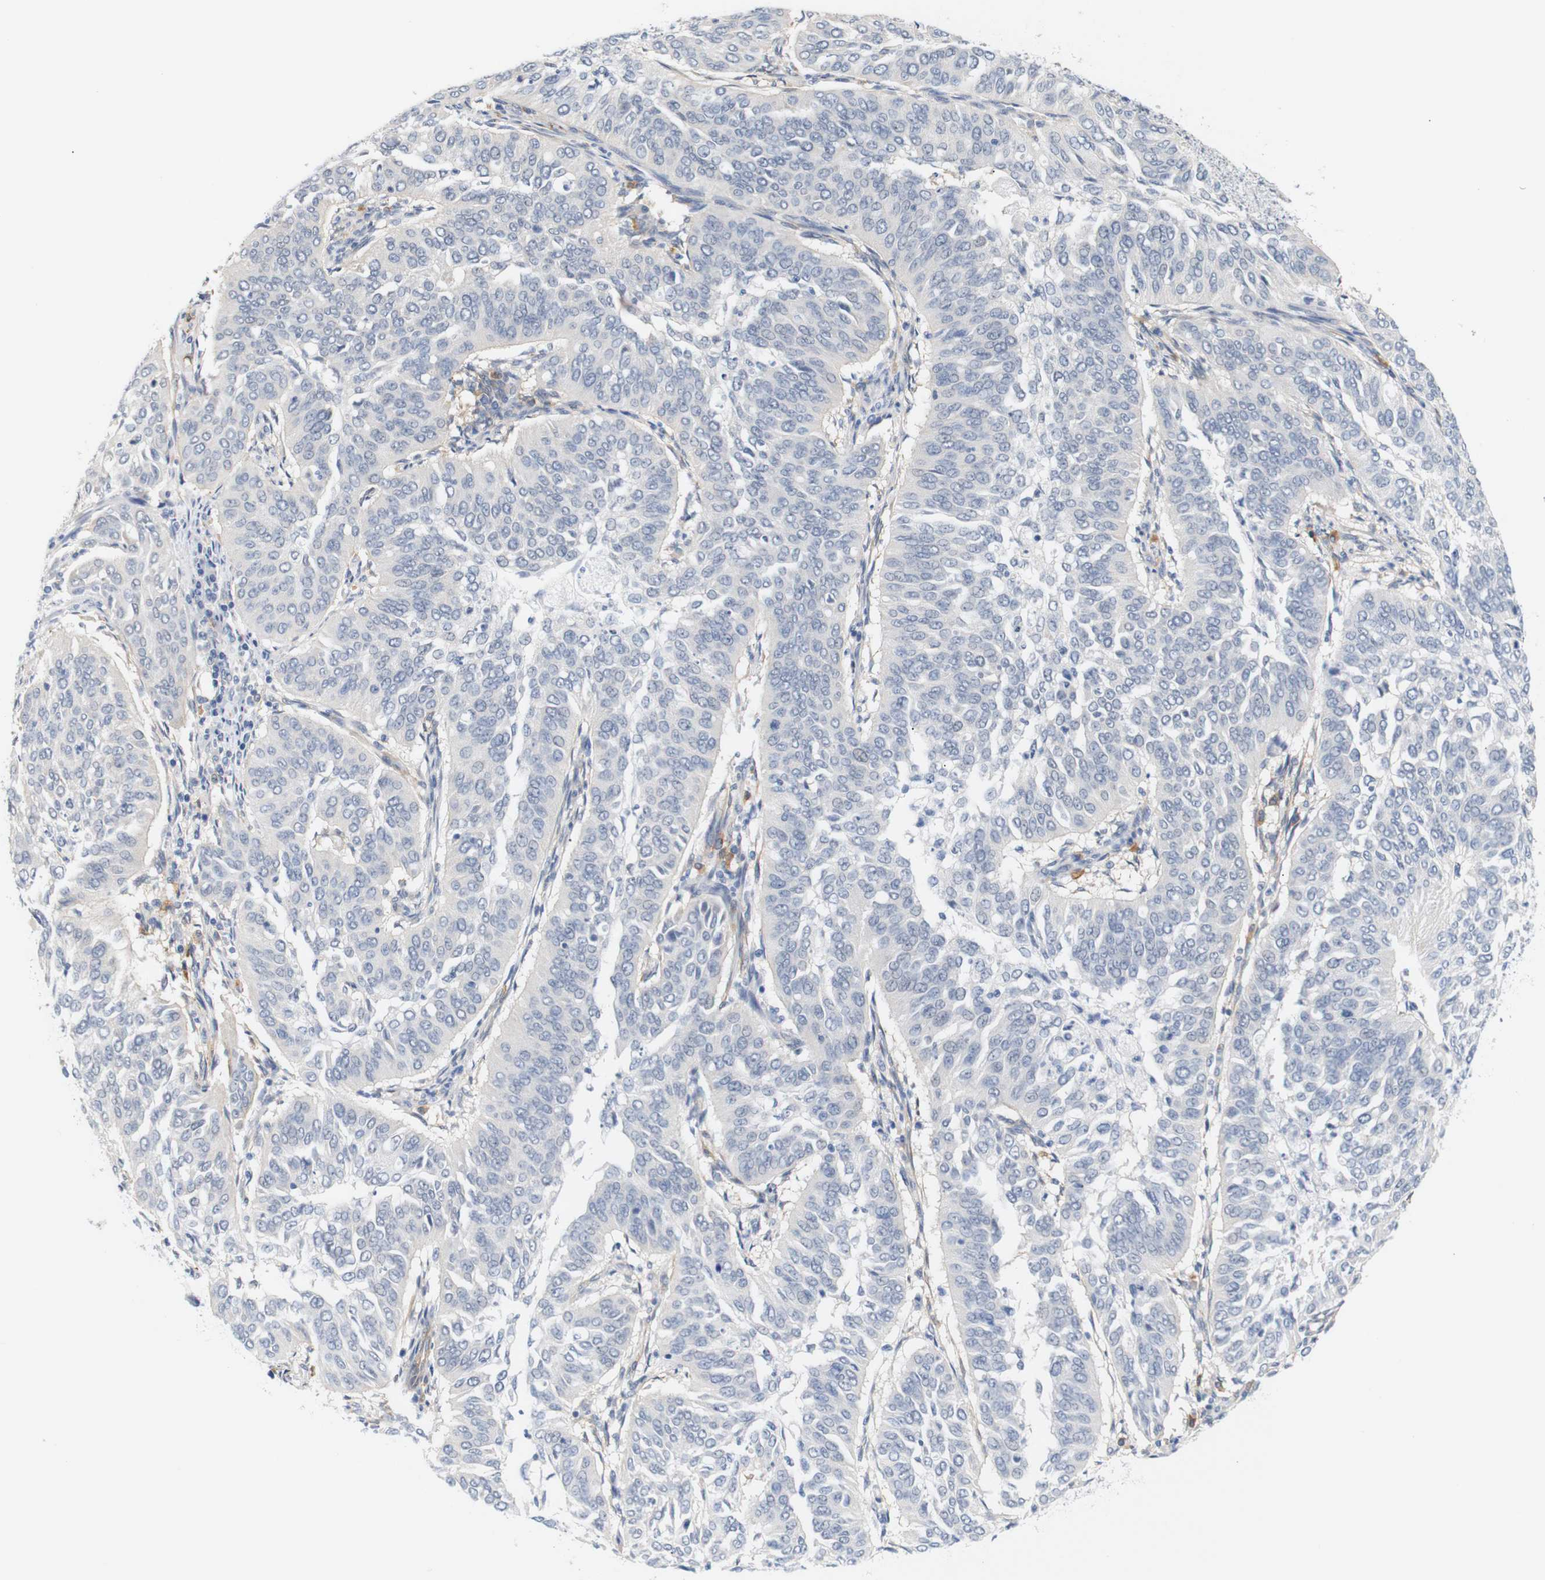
{"staining": {"intensity": "negative", "quantity": "none", "location": "none"}, "tissue": "cervical cancer", "cell_type": "Tumor cells", "image_type": "cancer", "snomed": [{"axis": "morphology", "description": "Normal tissue, NOS"}, {"axis": "morphology", "description": "Squamous cell carcinoma, NOS"}, {"axis": "topography", "description": "Cervix"}], "caption": "High magnification brightfield microscopy of squamous cell carcinoma (cervical) stained with DAB (brown) and counterstained with hematoxylin (blue): tumor cells show no significant staining.", "gene": "STMN3", "patient": {"sex": "female", "age": 39}}